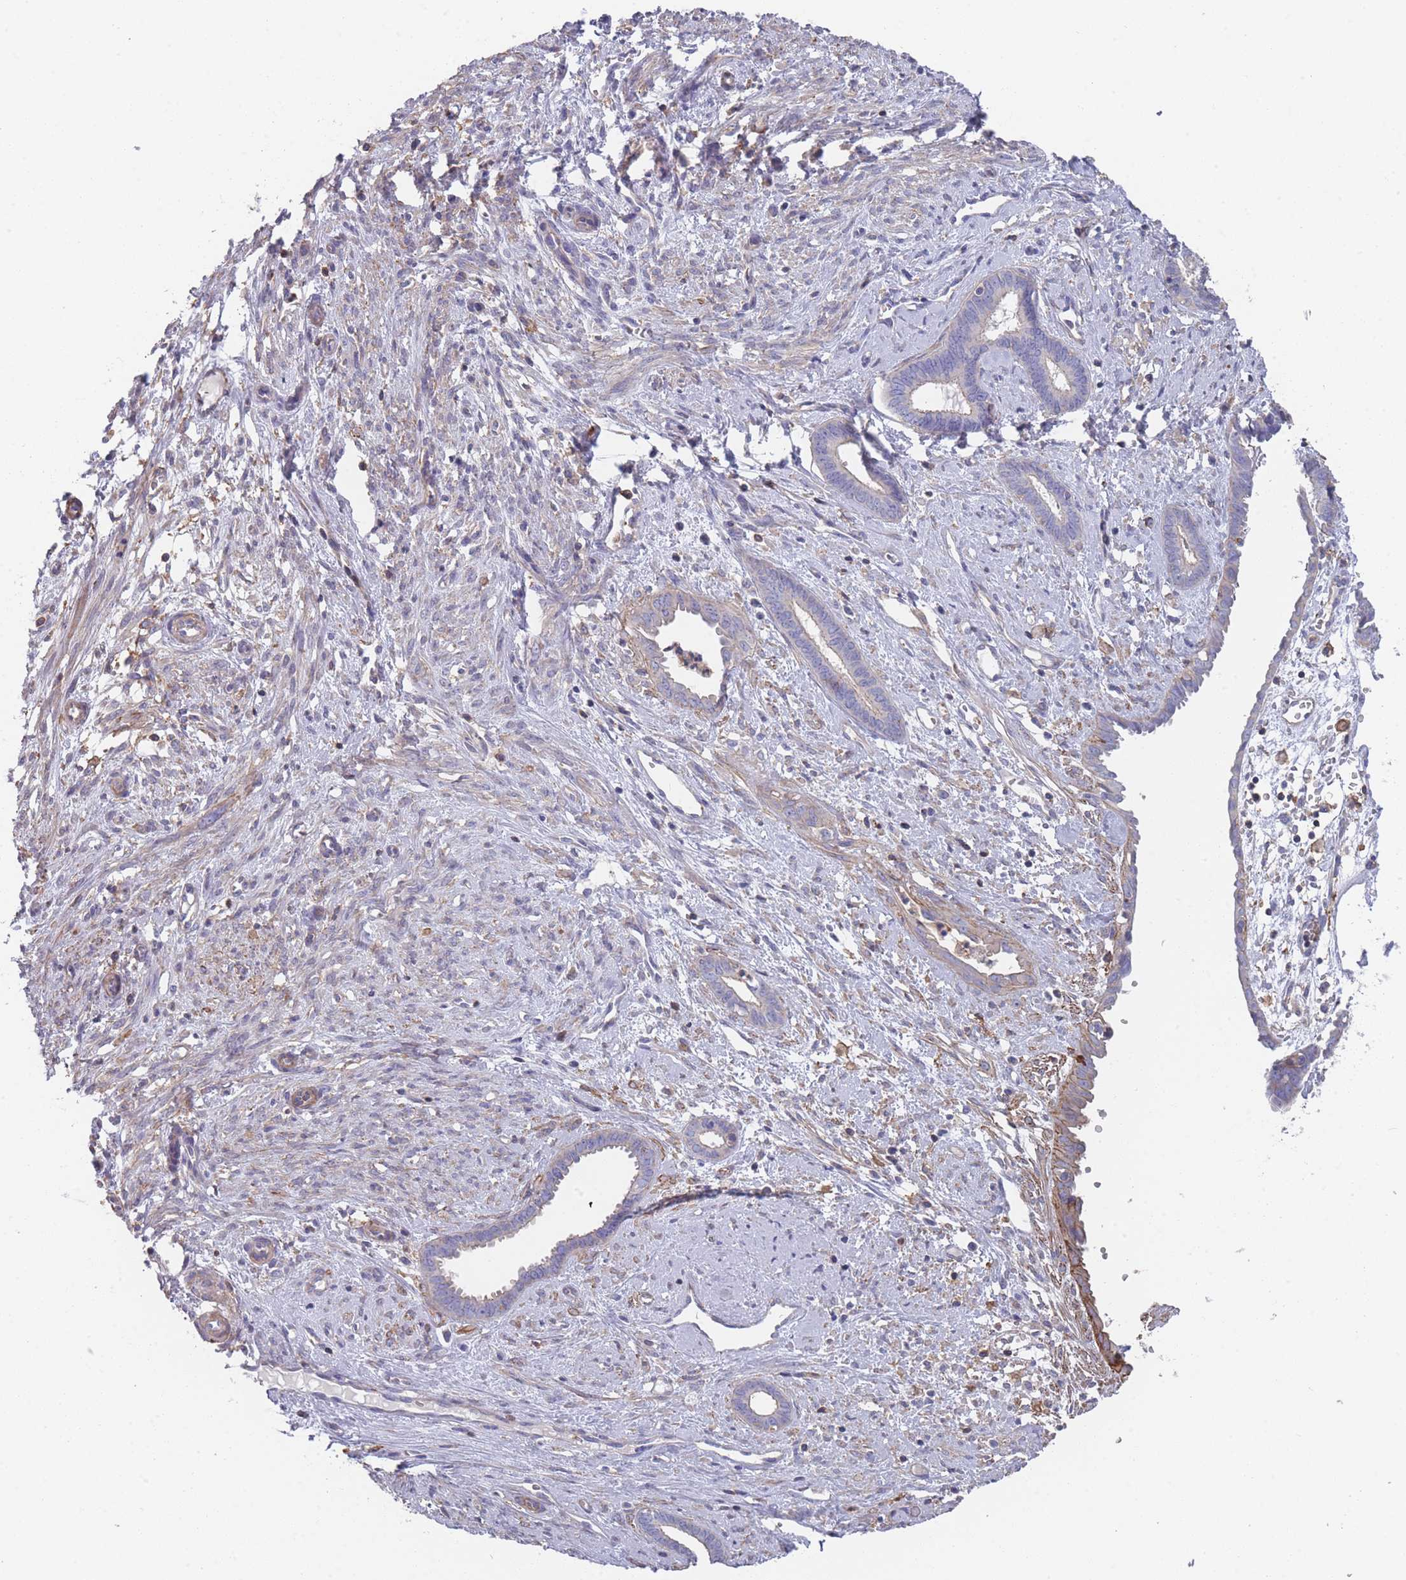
{"staining": {"intensity": "weak", "quantity": "<25%", "location": "cytoplasmic/membranous"}, "tissue": "endometrium", "cell_type": "Cells in endometrial stroma", "image_type": "normal", "snomed": [{"axis": "morphology", "description": "Normal tissue, NOS"}, {"axis": "topography", "description": "Endometrium"}], "caption": "Human endometrium stained for a protein using IHC exhibits no expression in cells in endometrial stroma.", "gene": "SCCPDH", "patient": {"sex": "female", "age": 61}}